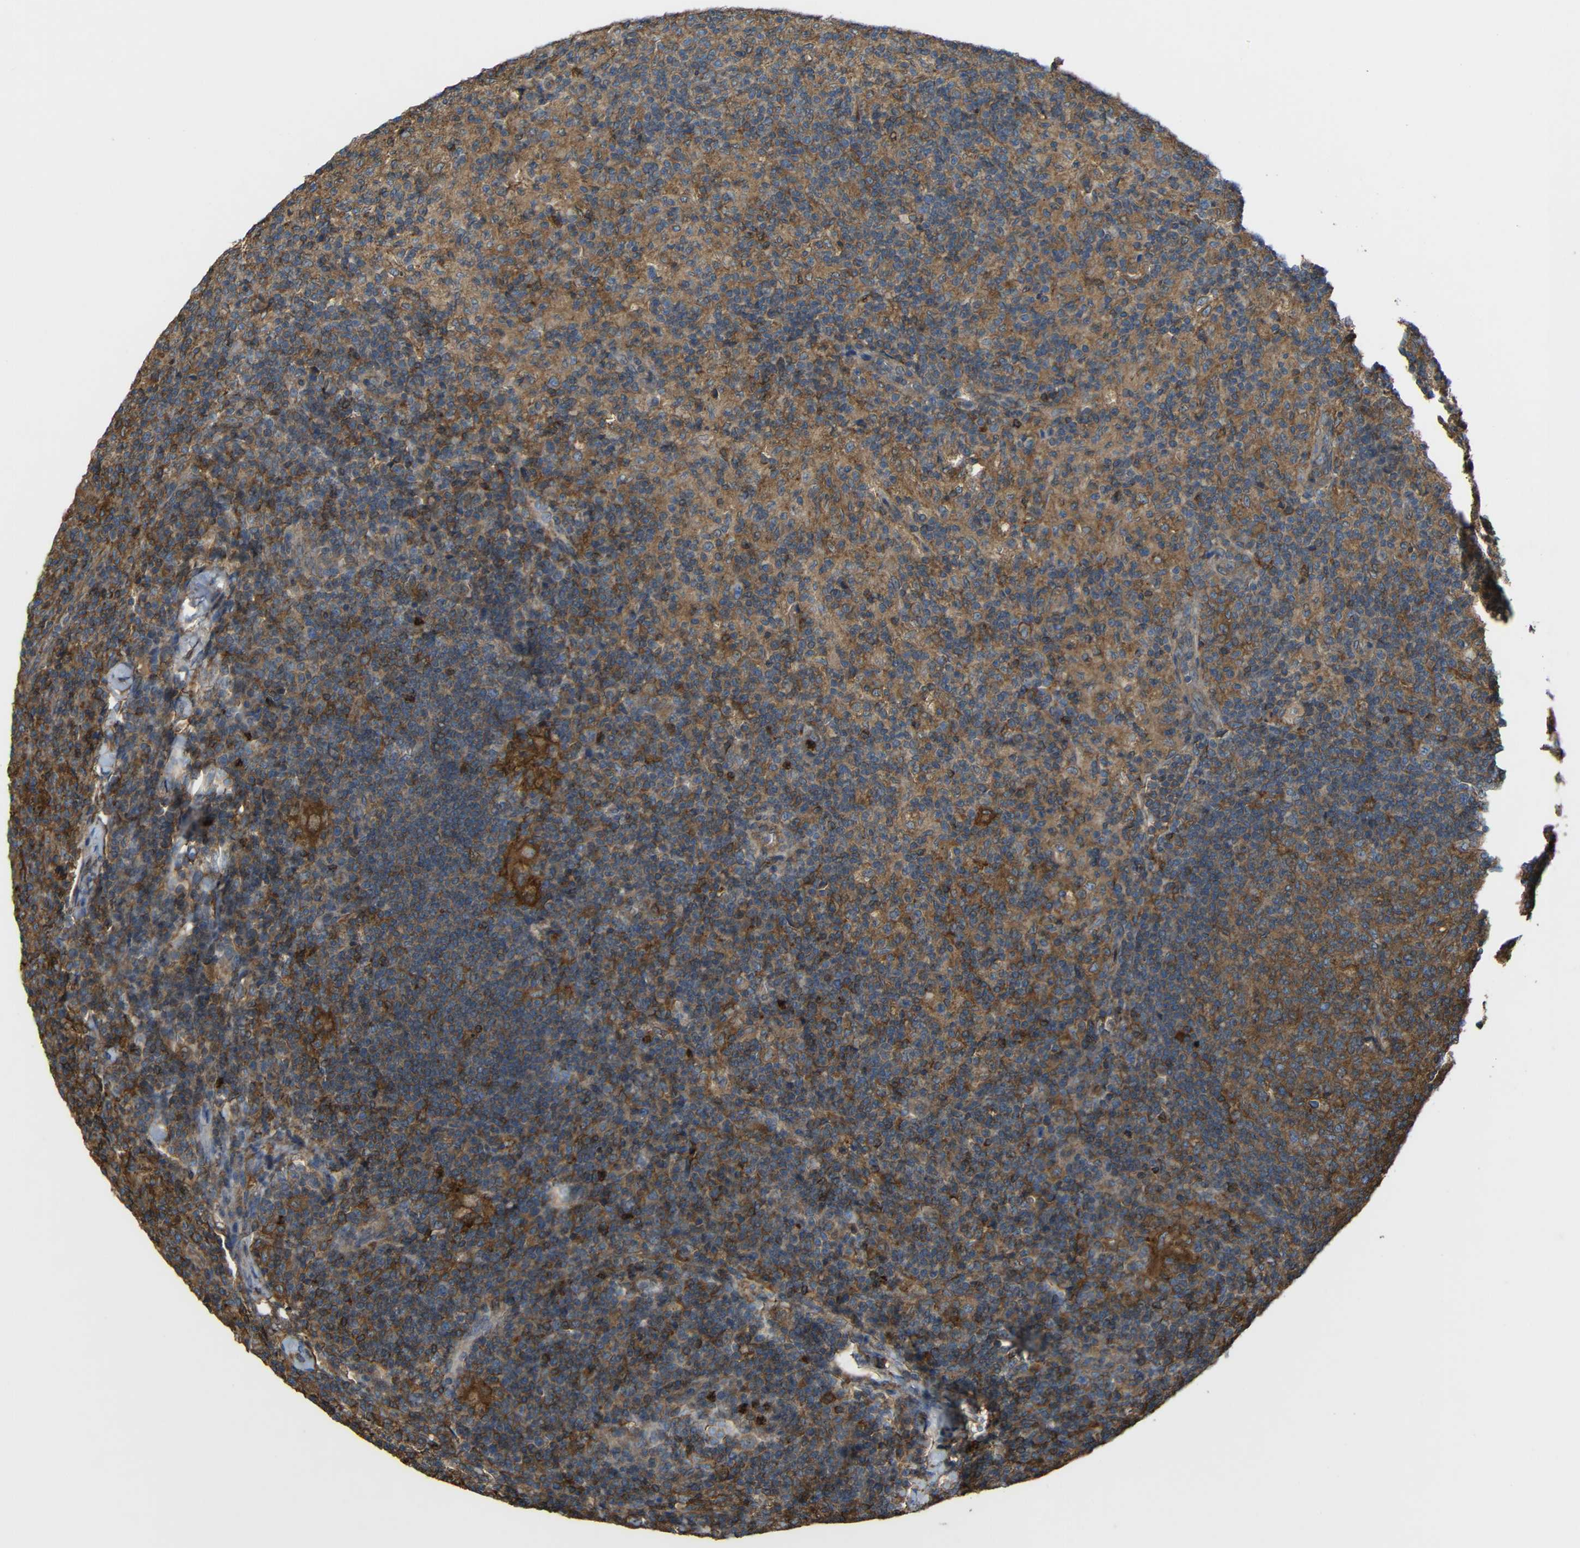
{"staining": {"intensity": "moderate", "quantity": ">75%", "location": "cytoplasmic/membranous"}, "tissue": "lymph node", "cell_type": "Germinal center cells", "image_type": "normal", "snomed": [{"axis": "morphology", "description": "Normal tissue, NOS"}, {"axis": "morphology", "description": "Inflammation, NOS"}, {"axis": "topography", "description": "Lymph node"}], "caption": "Normal lymph node demonstrates moderate cytoplasmic/membranous positivity in approximately >75% of germinal center cells, visualized by immunohistochemistry.", "gene": "TREM2", "patient": {"sex": "male", "age": 55}}